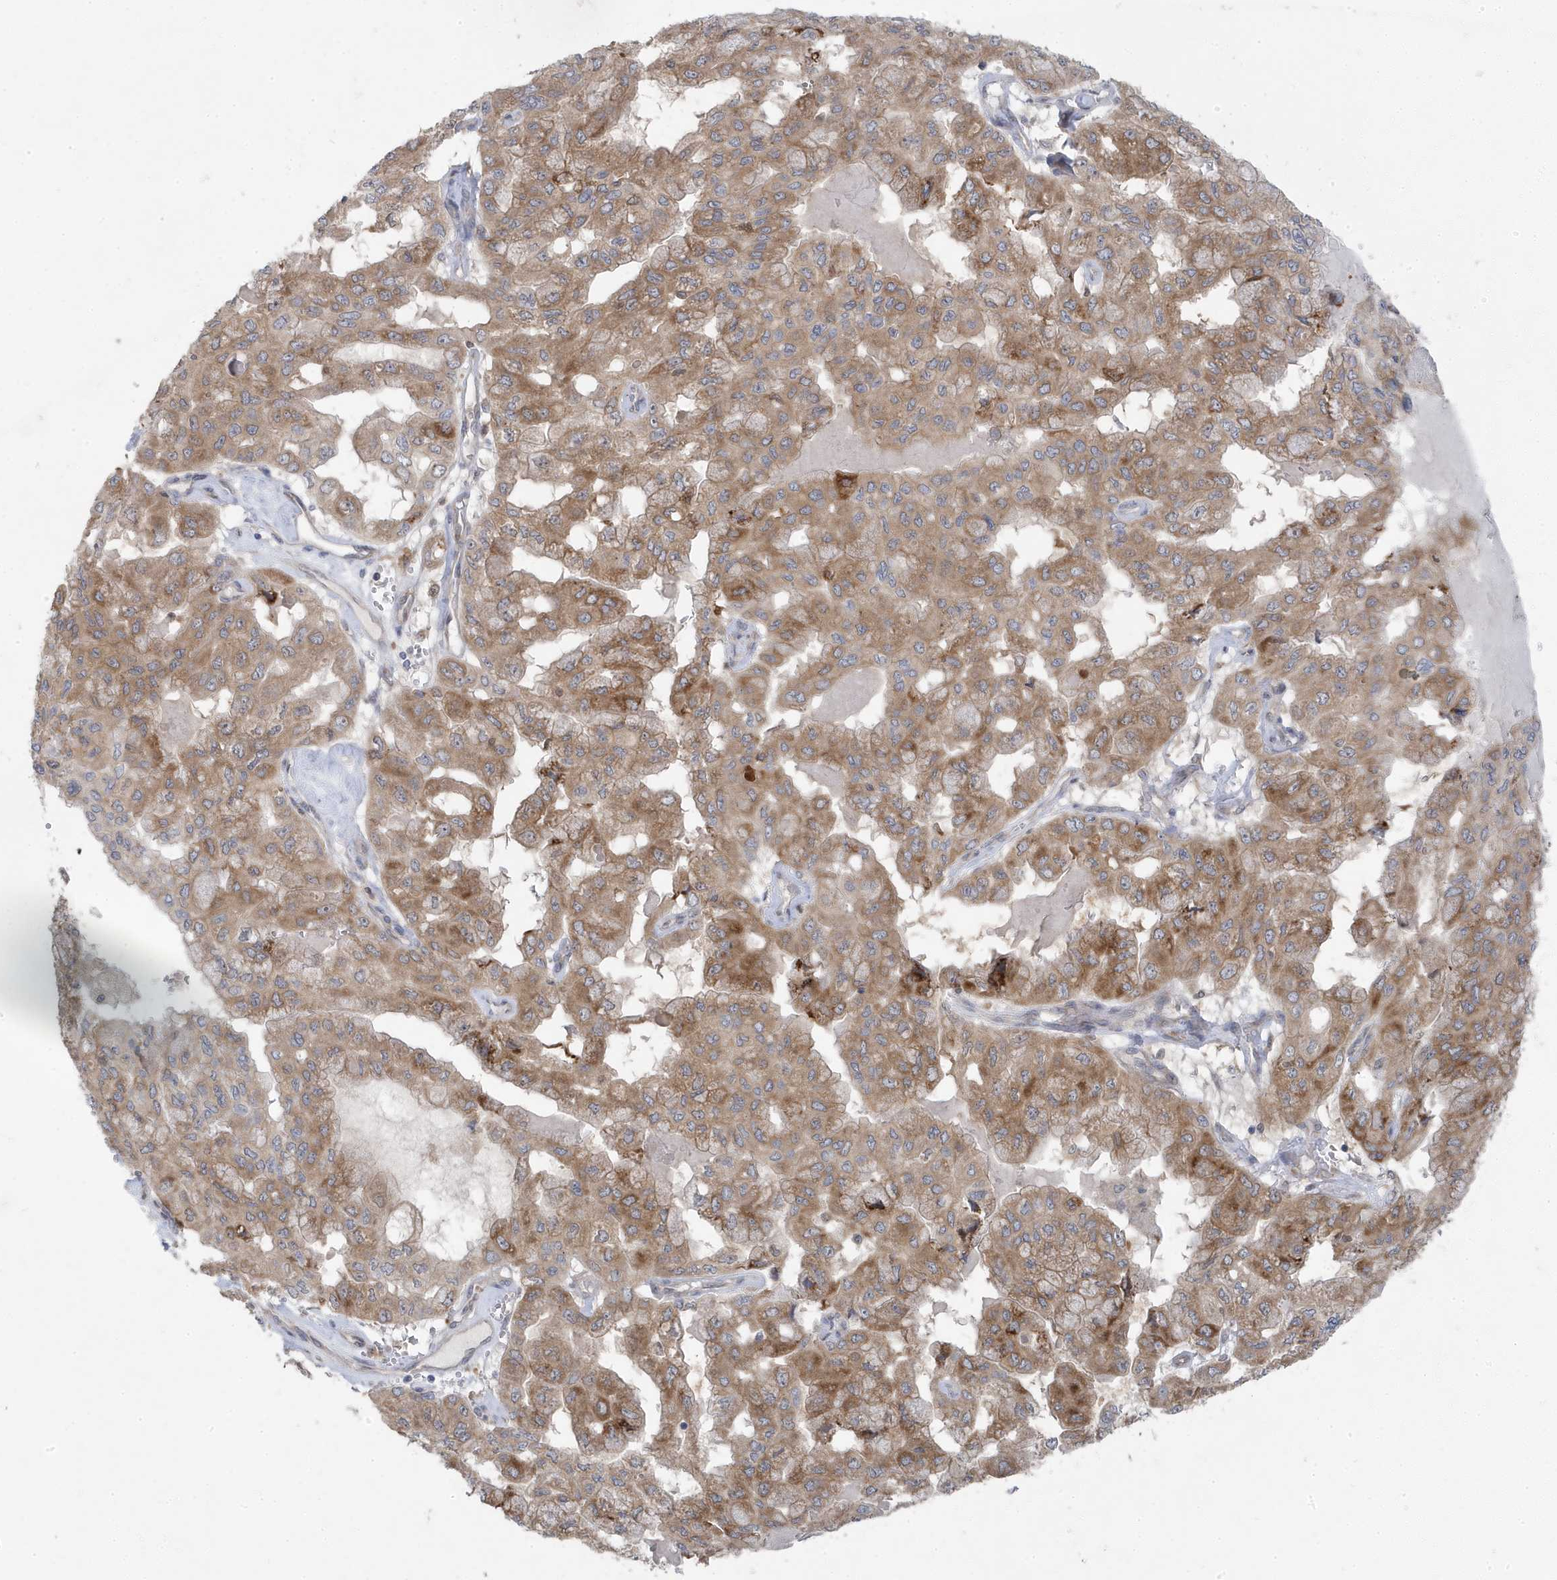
{"staining": {"intensity": "moderate", "quantity": ">75%", "location": "cytoplasmic/membranous"}, "tissue": "pancreatic cancer", "cell_type": "Tumor cells", "image_type": "cancer", "snomed": [{"axis": "morphology", "description": "Adenocarcinoma, NOS"}, {"axis": "topography", "description": "Pancreas"}], "caption": "Adenocarcinoma (pancreatic) stained for a protein reveals moderate cytoplasmic/membranous positivity in tumor cells. The staining was performed using DAB to visualize the protein expression in brown, while the nuclei were stained in blue with hematoxylin (Magnification: 20x).", "gene": "ZNF654", "patient": {"sex": "male", "age": 51}}